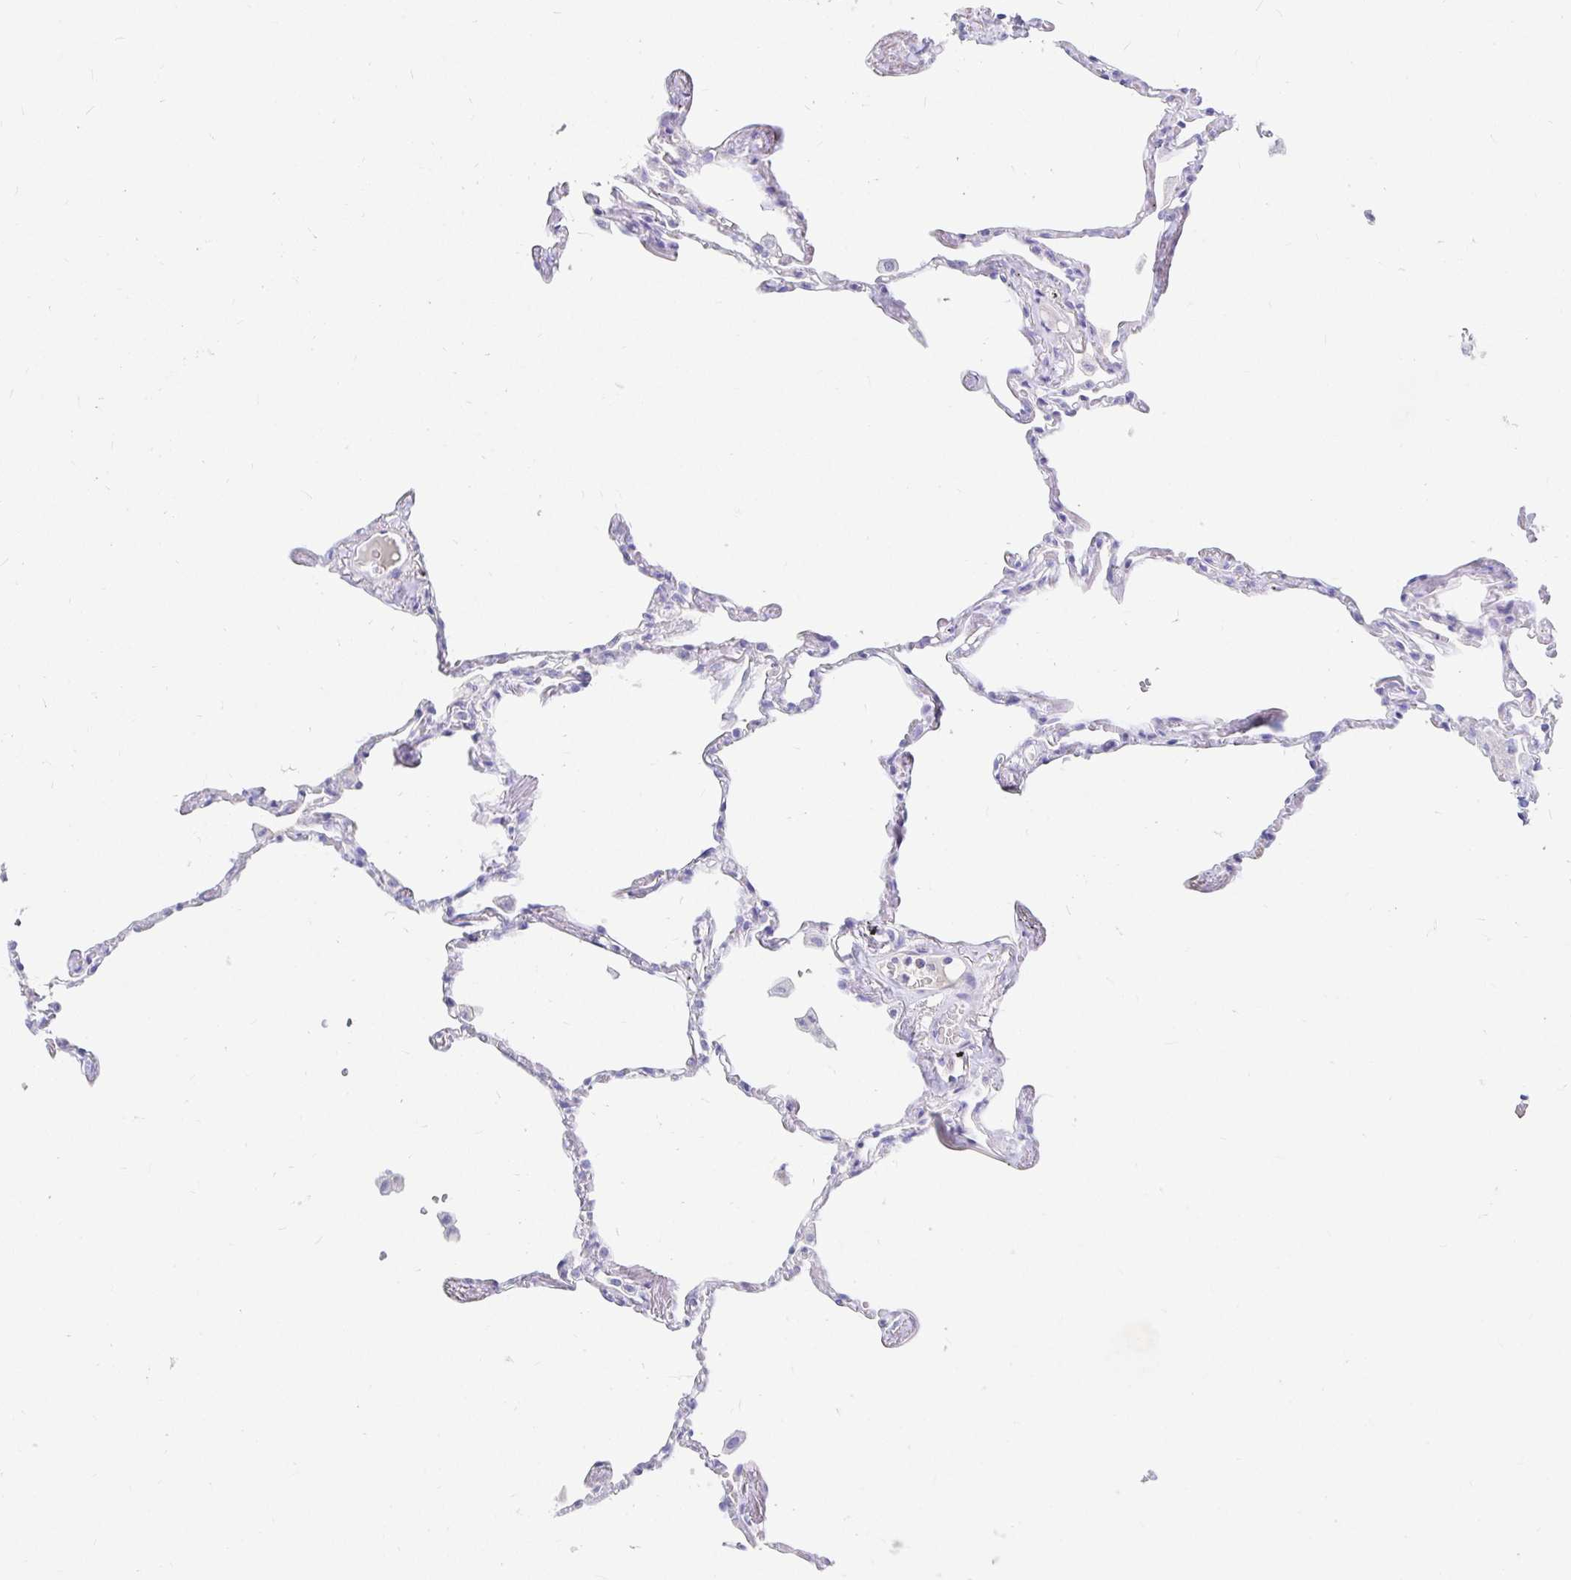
{"staining": {"intensity": "negative", "quantity": "none", "location": "none"}, "tissue": "lung", "cell_type": "Alveolar cells", "image_type": "normal", "snomed": [{"axis": "morphology", "description": "Normal tissue, NOS"}, {"axis": "topography", "description": "Lung"}], "caption": "This photomicrograph is of normal lung stained with immunohistochemistry to label a protein in brown with the nuclei are counter-stained blue. There is no staining in alveolar cells. The staining is performed using DAB brown chromogen with nuclei counter-stained in using hematoxylin.", "gene": "NR2E1", "patient": {"sex": "female", "age": 67}}